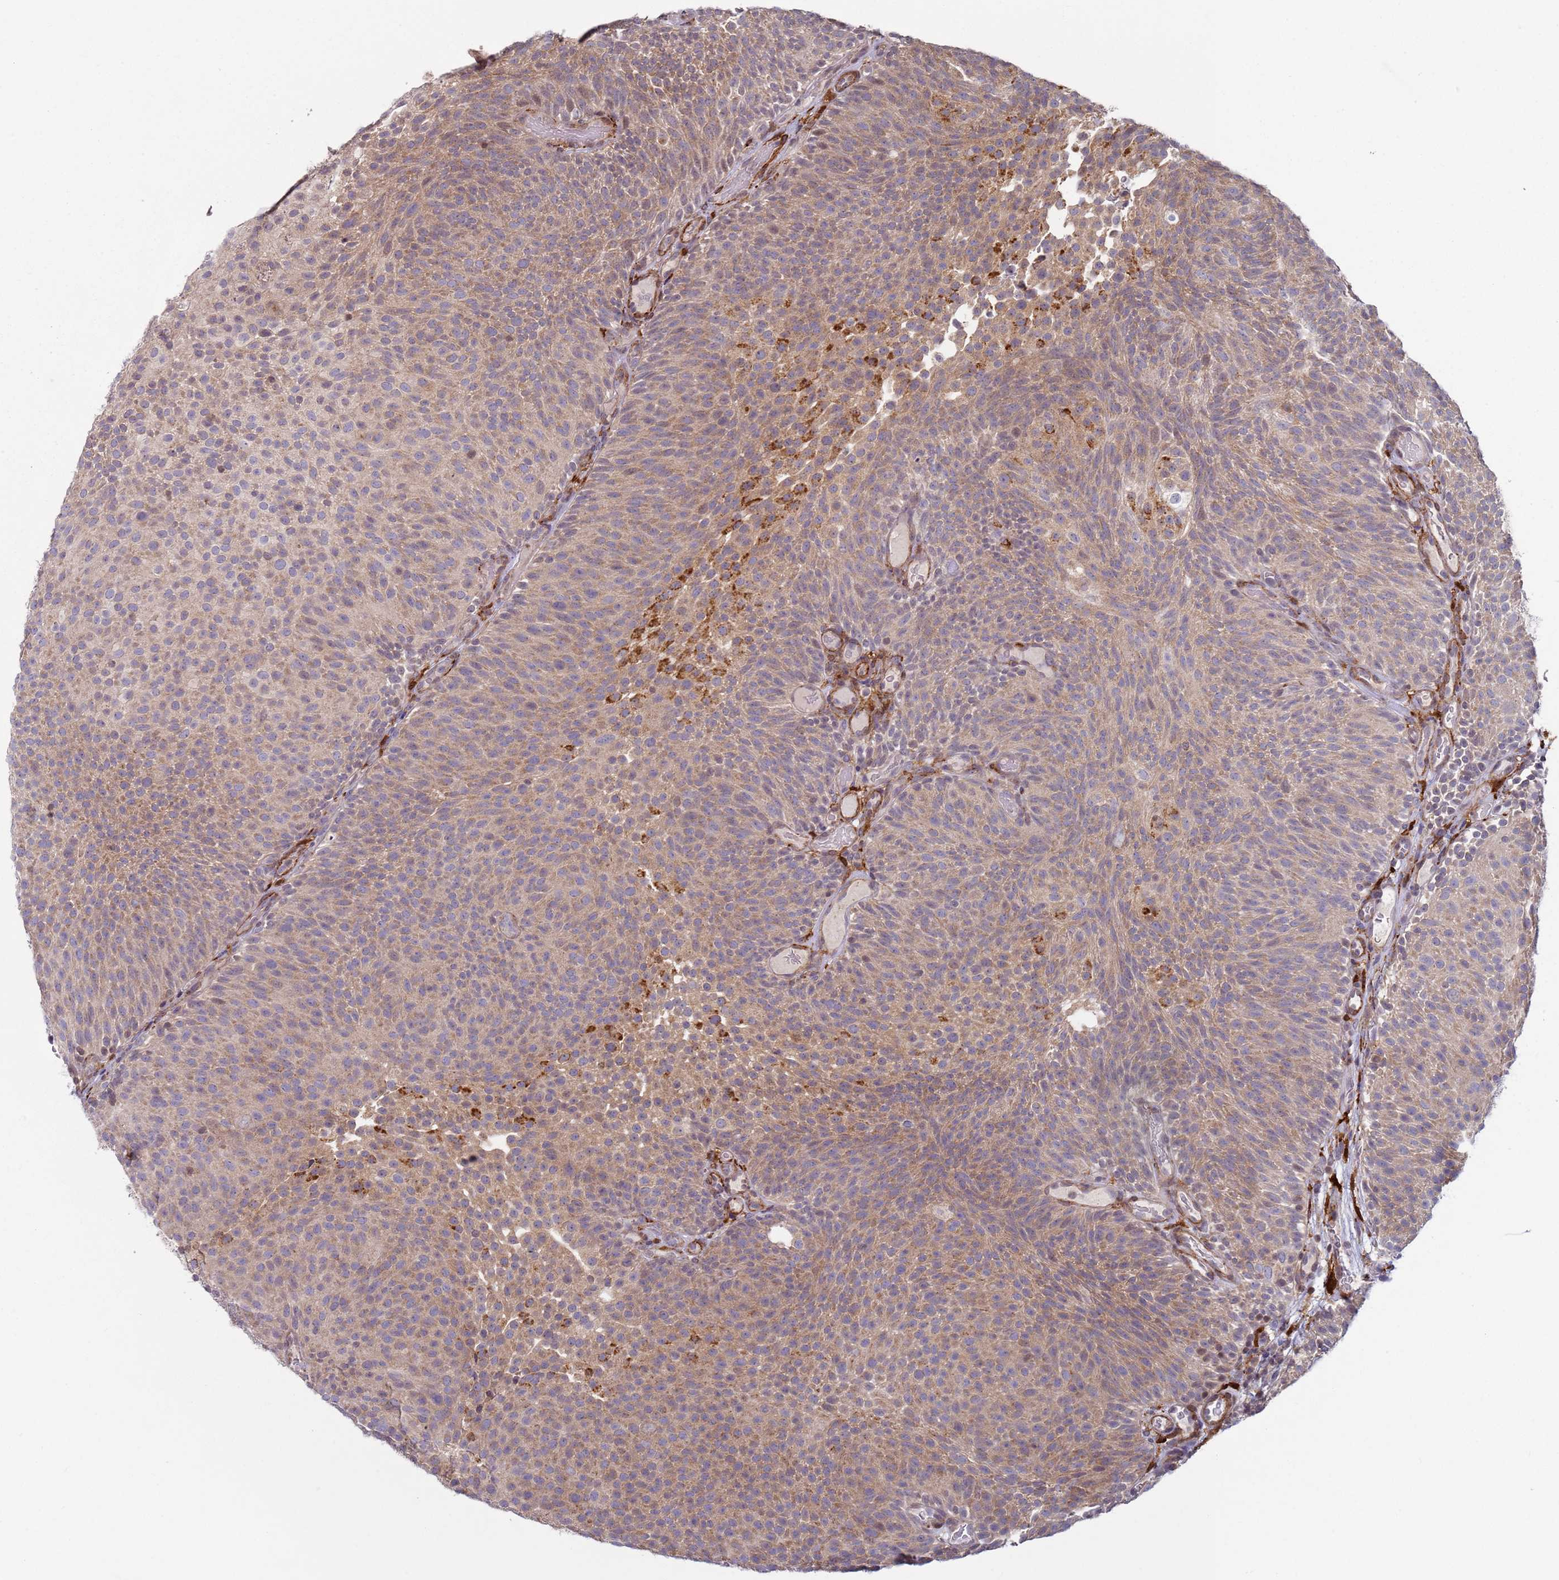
{"staining": {"intensity": "strong", "quantity": "<25%", "location": "cytoplasmic/membranous"}, "tissue": "urothelial cancer", "cell_type": "Tumor cells", "image_type": "cancer", "snomed": [{"axis": "morphology", "description": "Urothelial carcinoma, Low grade"}, {"axis": "topography", "description": "Urinary bladder"}], "caption": "Immunohistochemical staining of human low-grade urothelial carcinoma reveals medium levels of strong cytoplasmic/membranous expression in approximately <25% of tumor cells.", "gene": "SNAPC4", "patient": {"sex": "male", "age": 78}}